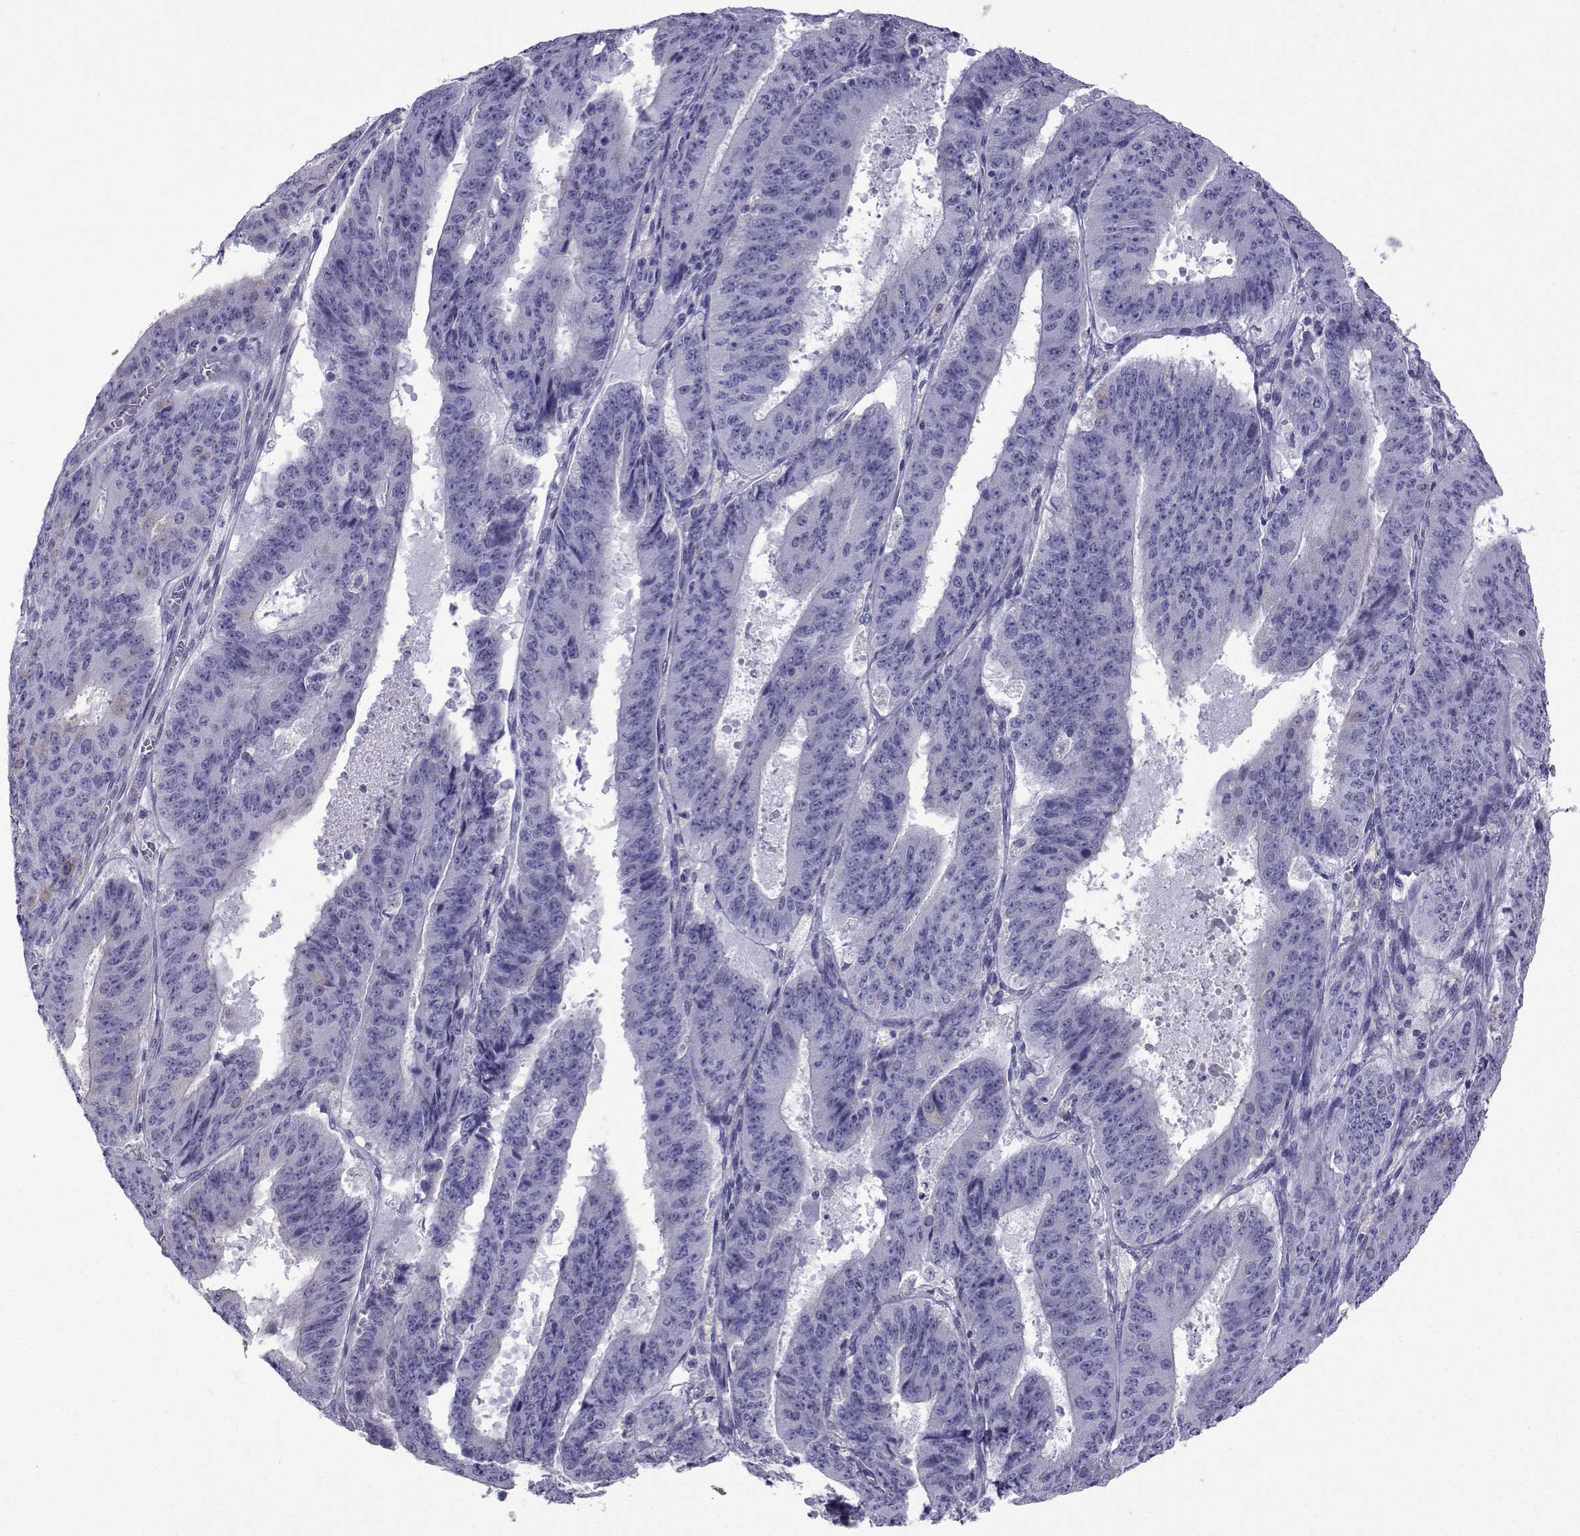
{"staining": {"intensity": "negative", "quantity": "none", "location": "none"}, "tissue": "ovarian cancer", "cell_type": "Tumor cells", "image_type": "cancer", "snomed": [{"axis": "morphology", "description": "Carcinoma, endometroid"}, {"axis": "topography", "description": "Ovary"}], "caption": "A high-resolution photomicrograph shows IHC staining of ovarian cancer (endometroid carcinoma), which demonstrates no significant staining in tumor cells.", "gene": "CFAP70", "patient": {"sex": "female", "age": 42}}